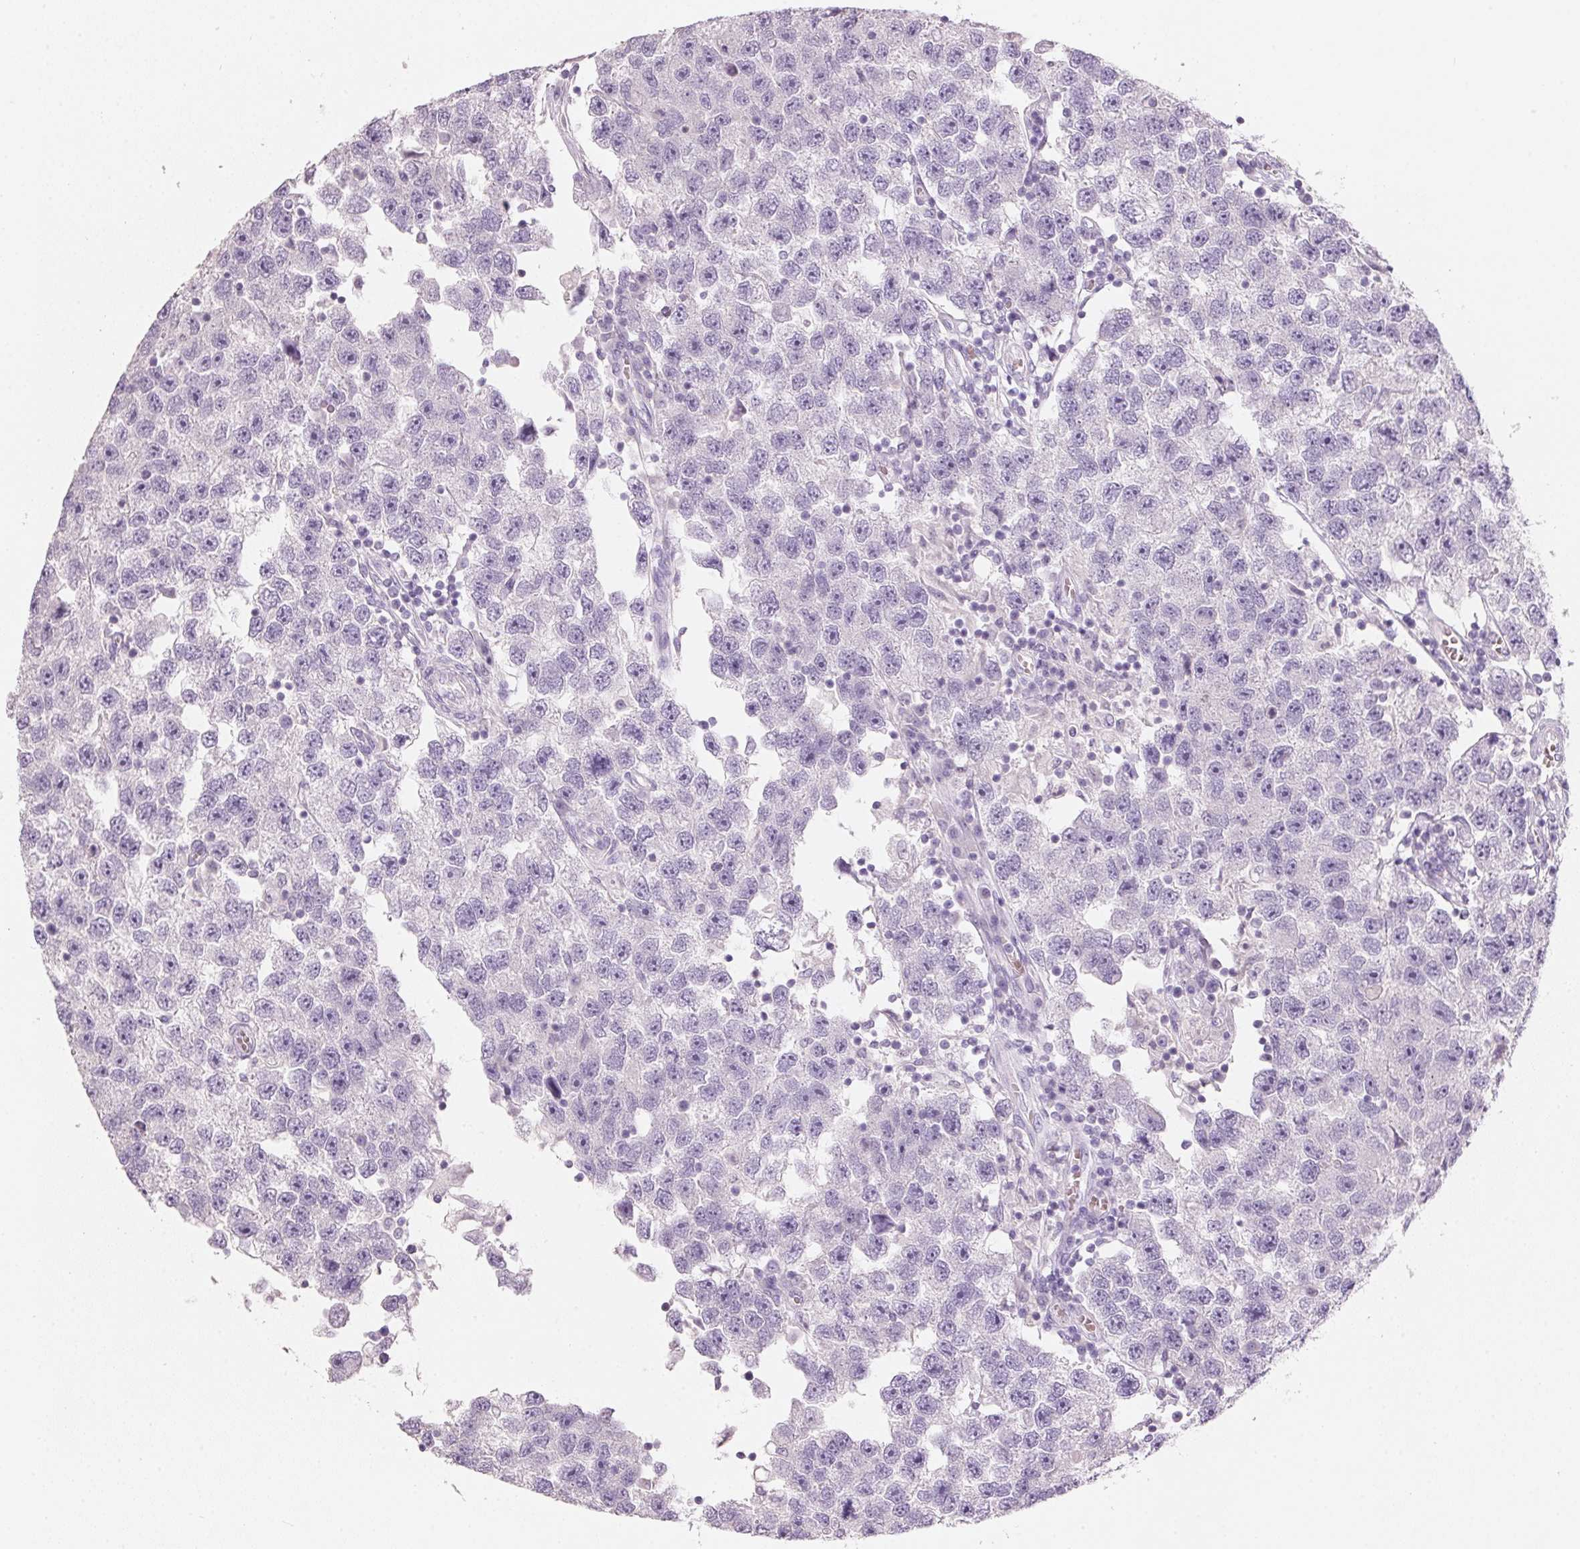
{"staining": {"intensity": "negative", "quantity": "none", "location": "none"}, "tissue": "testis cancer", "cell_type": "Tumor cells", "image_type": "cancer", "snomed": [{"axis": "morphology", "description": "Seminoma, NOS"}, {"axis": "topography", "description": "Testis"}], "caption": "The IHC image has no significant expression in tumor cells of testis cancer (seminoma) tissue. (DAB (3,3'-diaminobenzidine) IHC visualized using brightfield microscopy, high magnification).", "gene": "HSD17B1", "patient": {"sex": "male", "age": 26}}